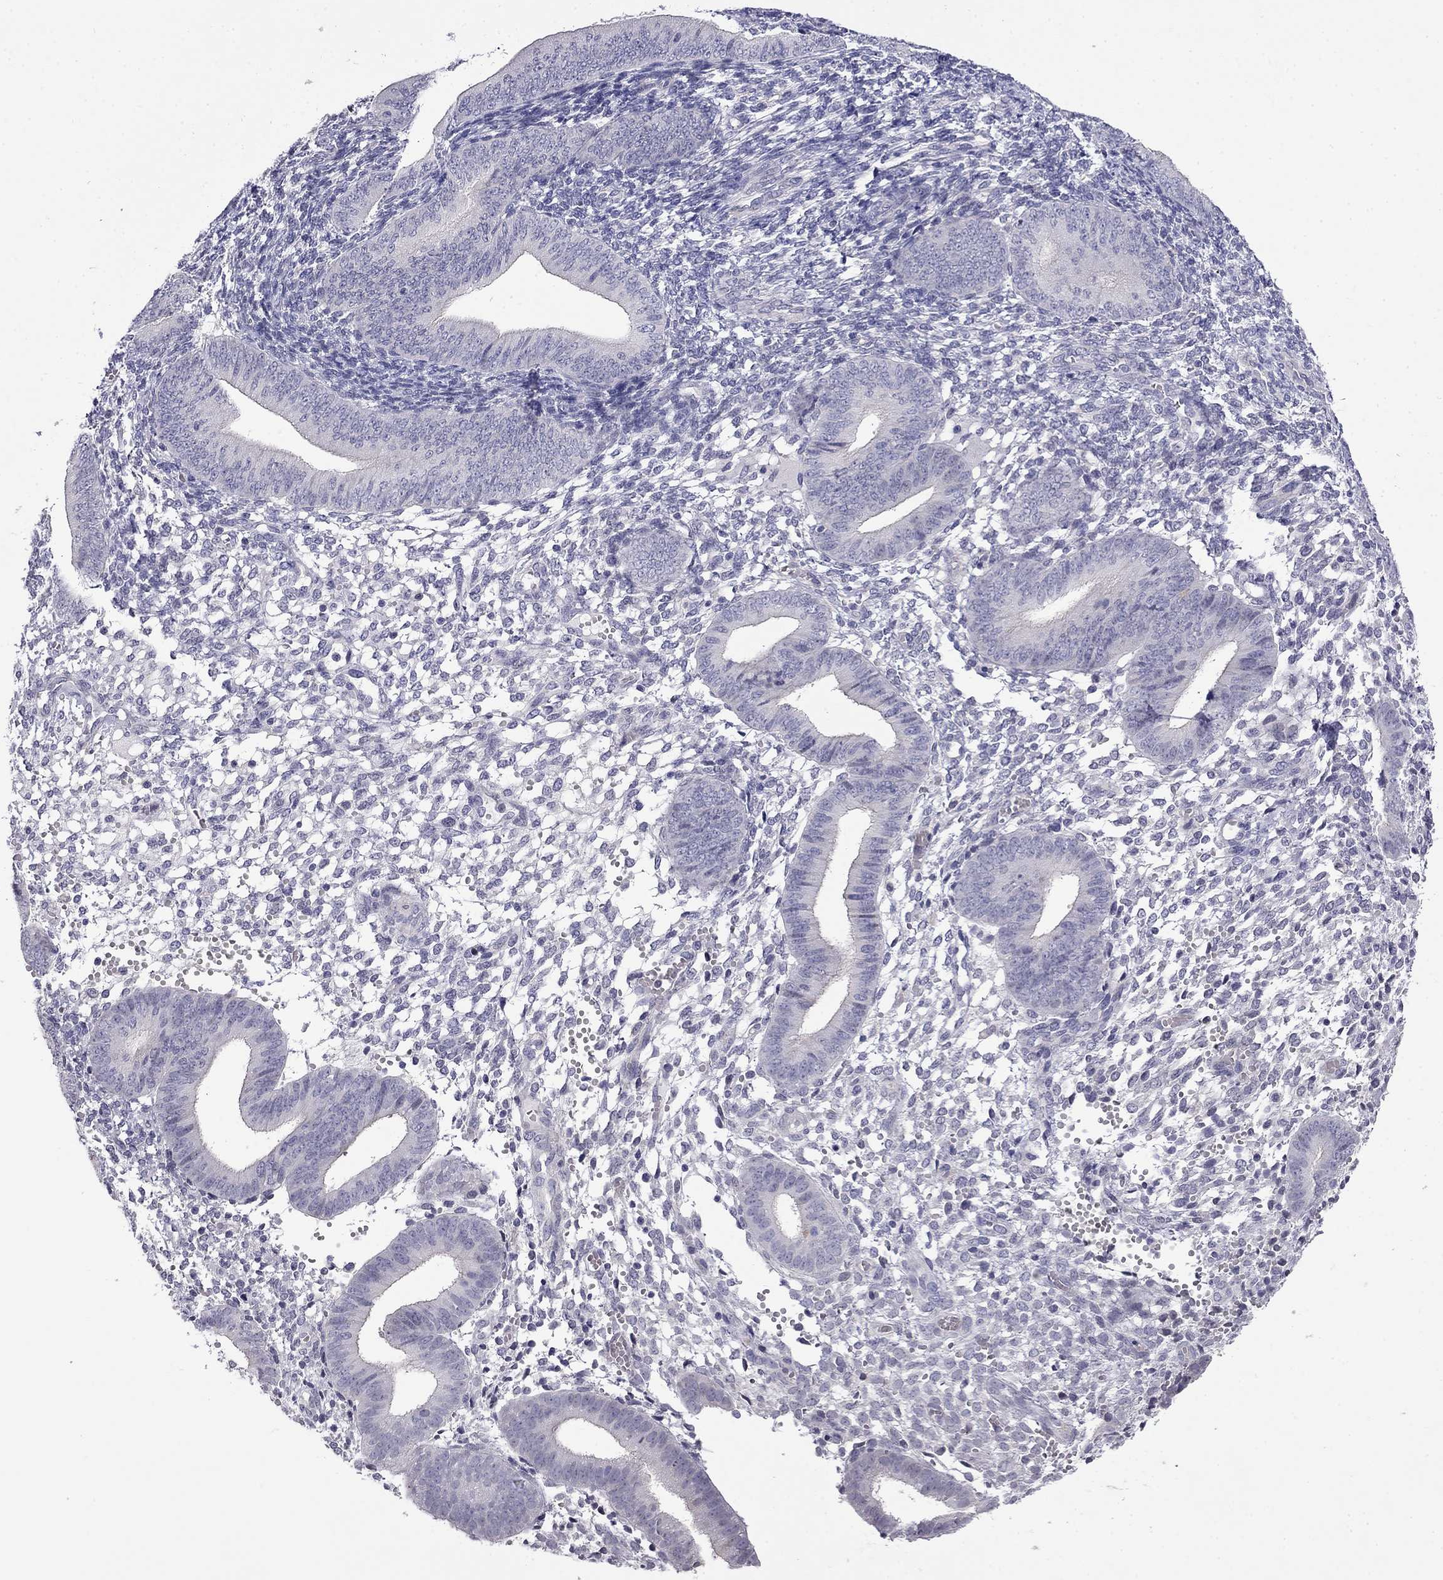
{"staining": {"intensity": "negative", "quantity": "none", "location": "none"}, "tissue": "endometrium", "cell_type": "Cells in endometrial stroma", "image_type": "normal", "snomed": [{"axis": "morphology", "description": "Normal tissue, NOS"}, {"axis": "topography", "description": "Endometrium"}], "caption": "Immunohistochemistry histopathology image of normal endometrium stained for a protein (brown), which exhibits no expression in cells in endometrial stroma.", "gene": "PRR18", "patient": {"sex": "female", "age": 39}}